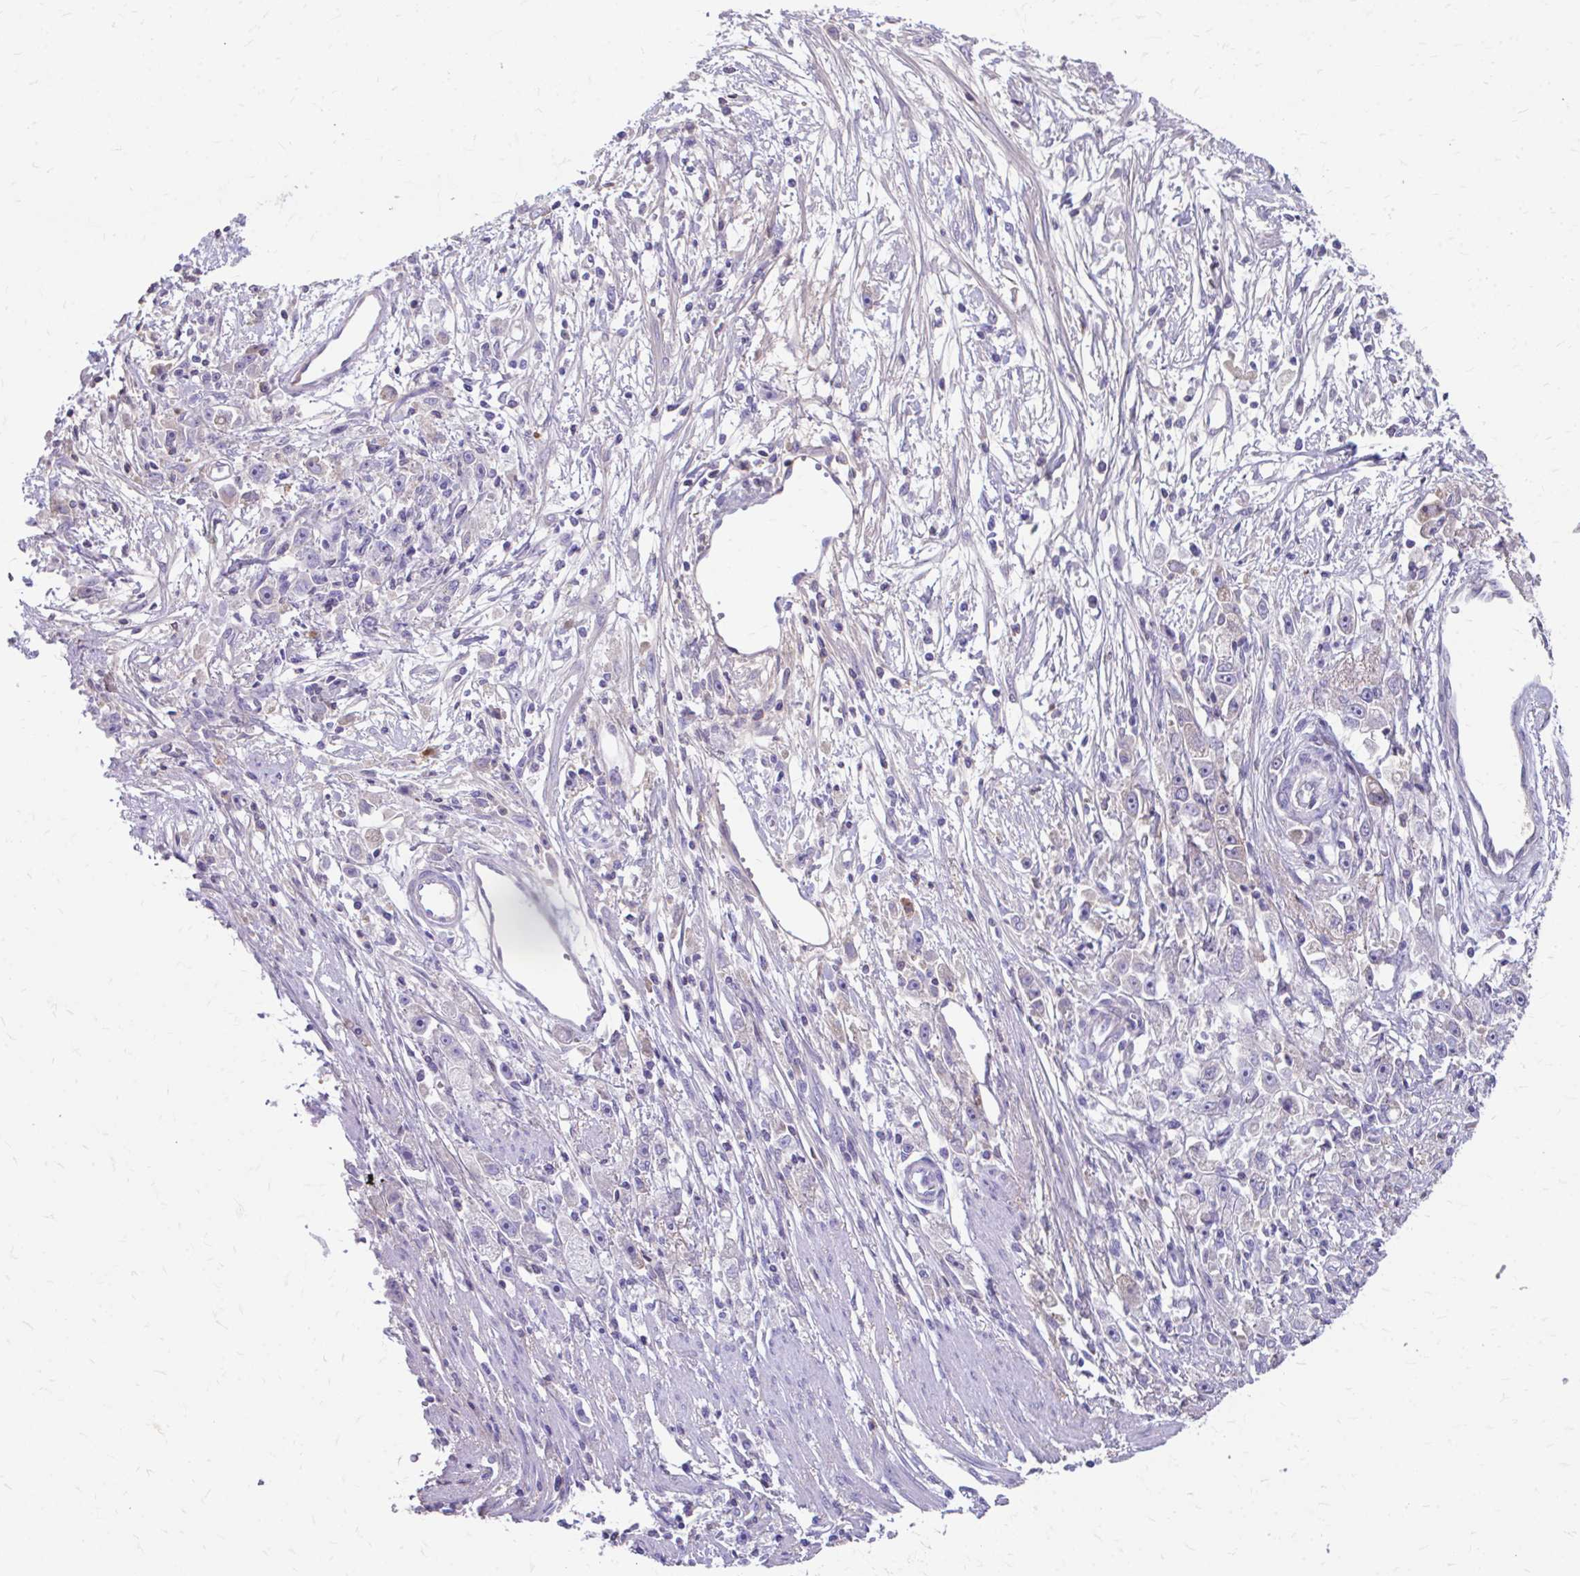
{"staining": {"intensity": "negative", "quantity": "none", "location": "none"}, "tissue": "stomach cancer", "cell_type": "Tumor cells", "image_type": "cancer", "snomed": [{"axis": "morphology", "description": "Adenocarcinoma, NOS"}, {"axis": "topography", "description": "Stomach"}], "caption": "Immunohistochemical staining of human stomach cancer (adenocarcinoma) demonstrates no significant positivity in tumor cells.", "gene": "CFH", "patient": {"sex": "female", "age": 59}}